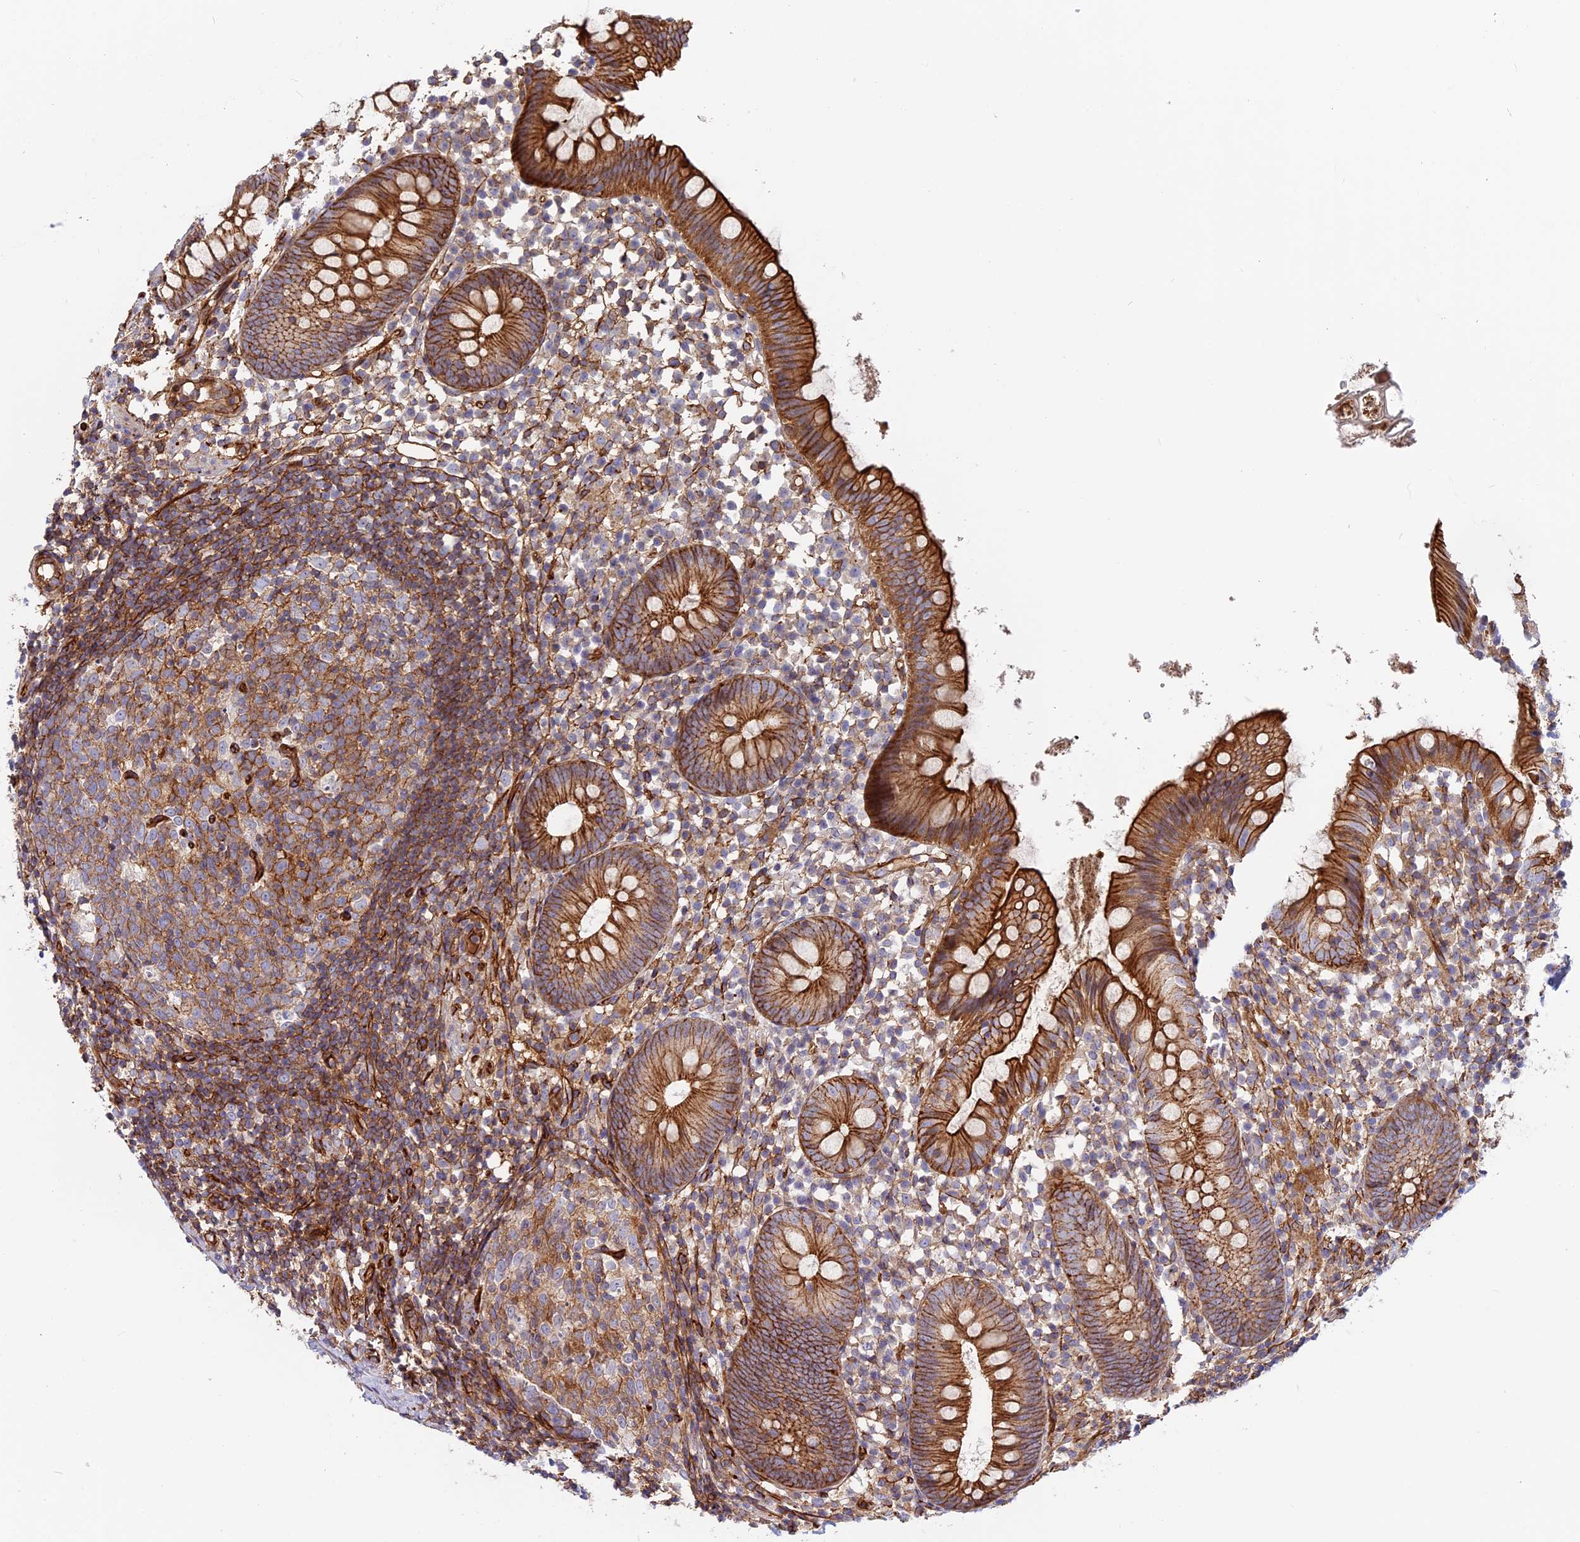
{"staining": {"intensity": "strong", "quantity": ">75%", "location": "cytoplasmic/membranous"}, "tissue": "appendix", "cell_type": "Glandular cells", "image_type": "normal", "snomed": [{"axis": "morphology", "description": "Normal tissue, NOS"}, {"axis": "topography", "description": "Appendix"}], "caption": "Glandular cells show strong cytoplasmic/membranous positivity in approximately >75% of cells in unremarkable appendix. (DAB (3,3'-diaminobenzidine) IHC with brightfield microscopy, high magnification).", "gene": "CNBD2", "patient": {"sex": "female", "age": 20}}